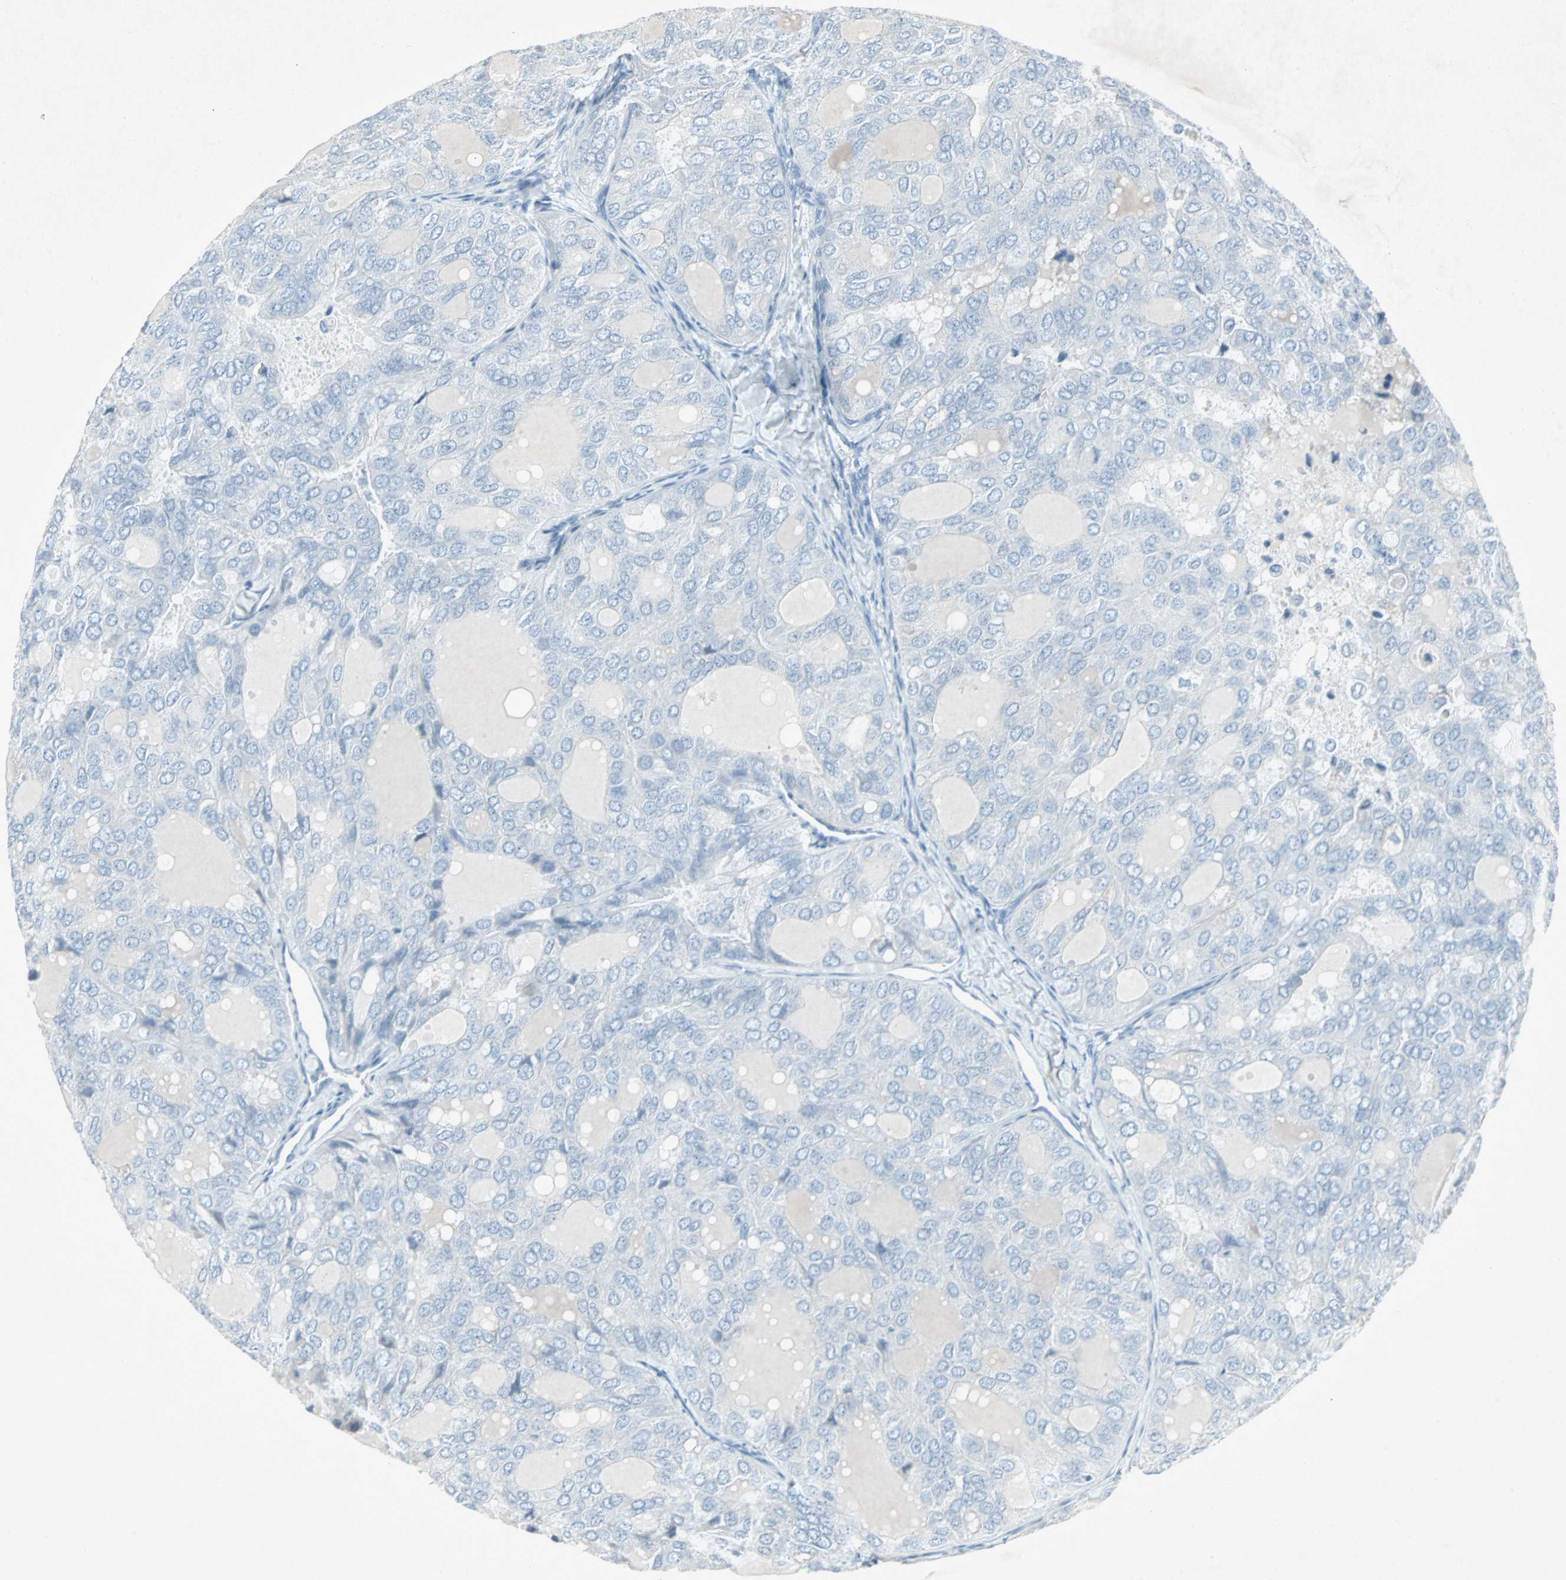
{"staining": {"intensity": "negative", "quantity": "none", "location": "none"}, "tissue": "thyroid cancer", "cell_type": "Tumor cells", "image_type": "cancer", "snomed": [{"axis": "morphology", "description": "Follicular adenoma carcinoma, NOS"}, {"axis": "topography", "description": "Thyroid gland"}], "caption": "There is no significant expression in tumor cells of thyroid cancer.", "gene": "LANCL3", "patient": {"sex": "male", "age": 75}}